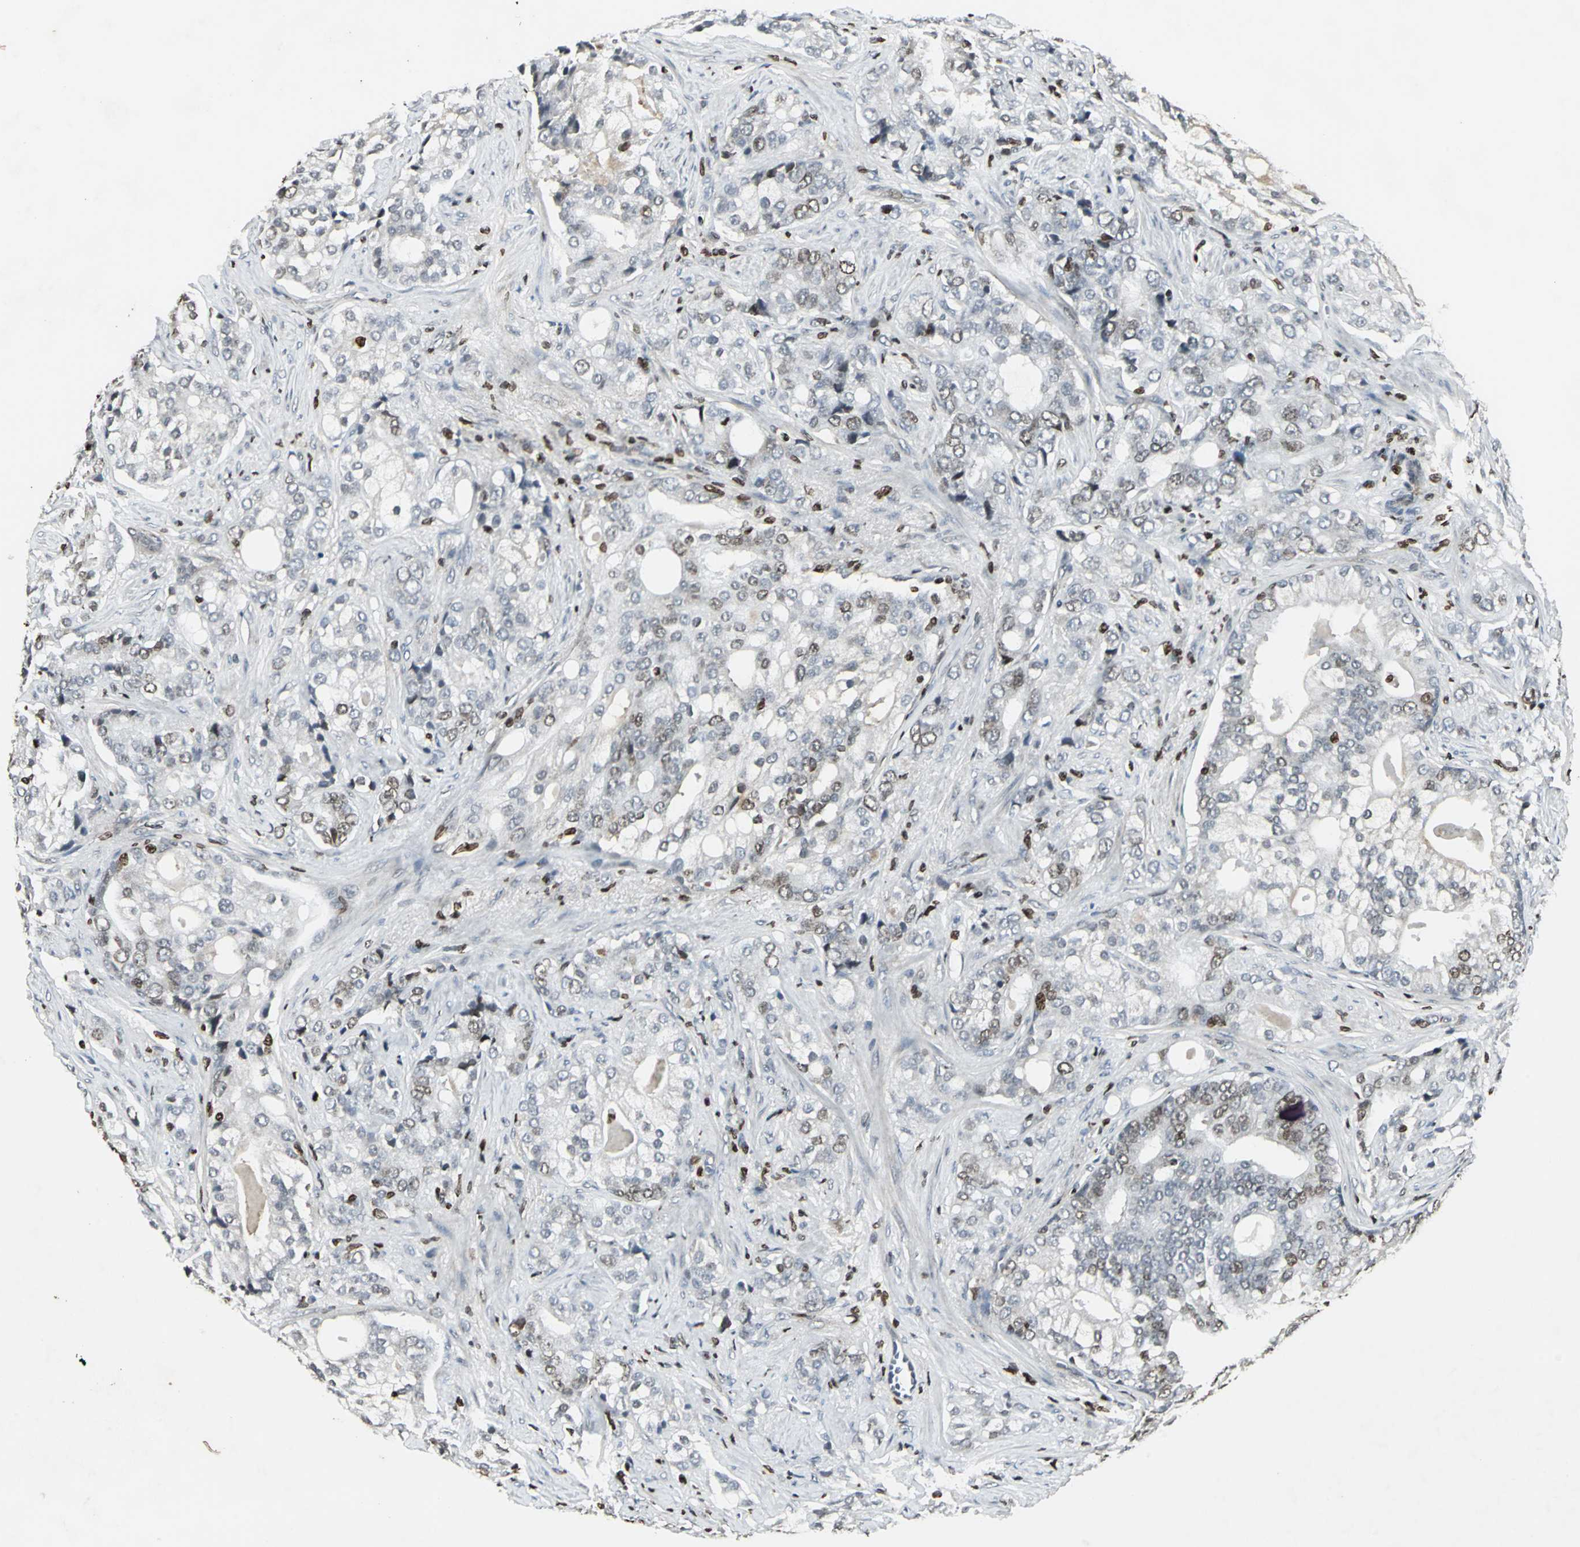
{"staining": {"intensity": "moderate", "quantity": "<25%", "location": "cytoplasmic/membranous,nuclear"}, "tissue": "prostate cancer", "cell_type": "Tumor cells", "image_type": "cancer", "snomed": [{"axis": "morphology", "description": "Adenocarcinoma, Low grade"}, {"axis": "topography", "description": "Prostate"}], "caption": "This micrograph exhibits immunohistochemistry staining of adenocarcinoma (low-grade) (prostate), with low moderate cytoplasmic/membranous and nuclear expression in approximately <25% of tumor cells.", "gene": "AHR", "patient": {"sex": "male", "age": 58}}